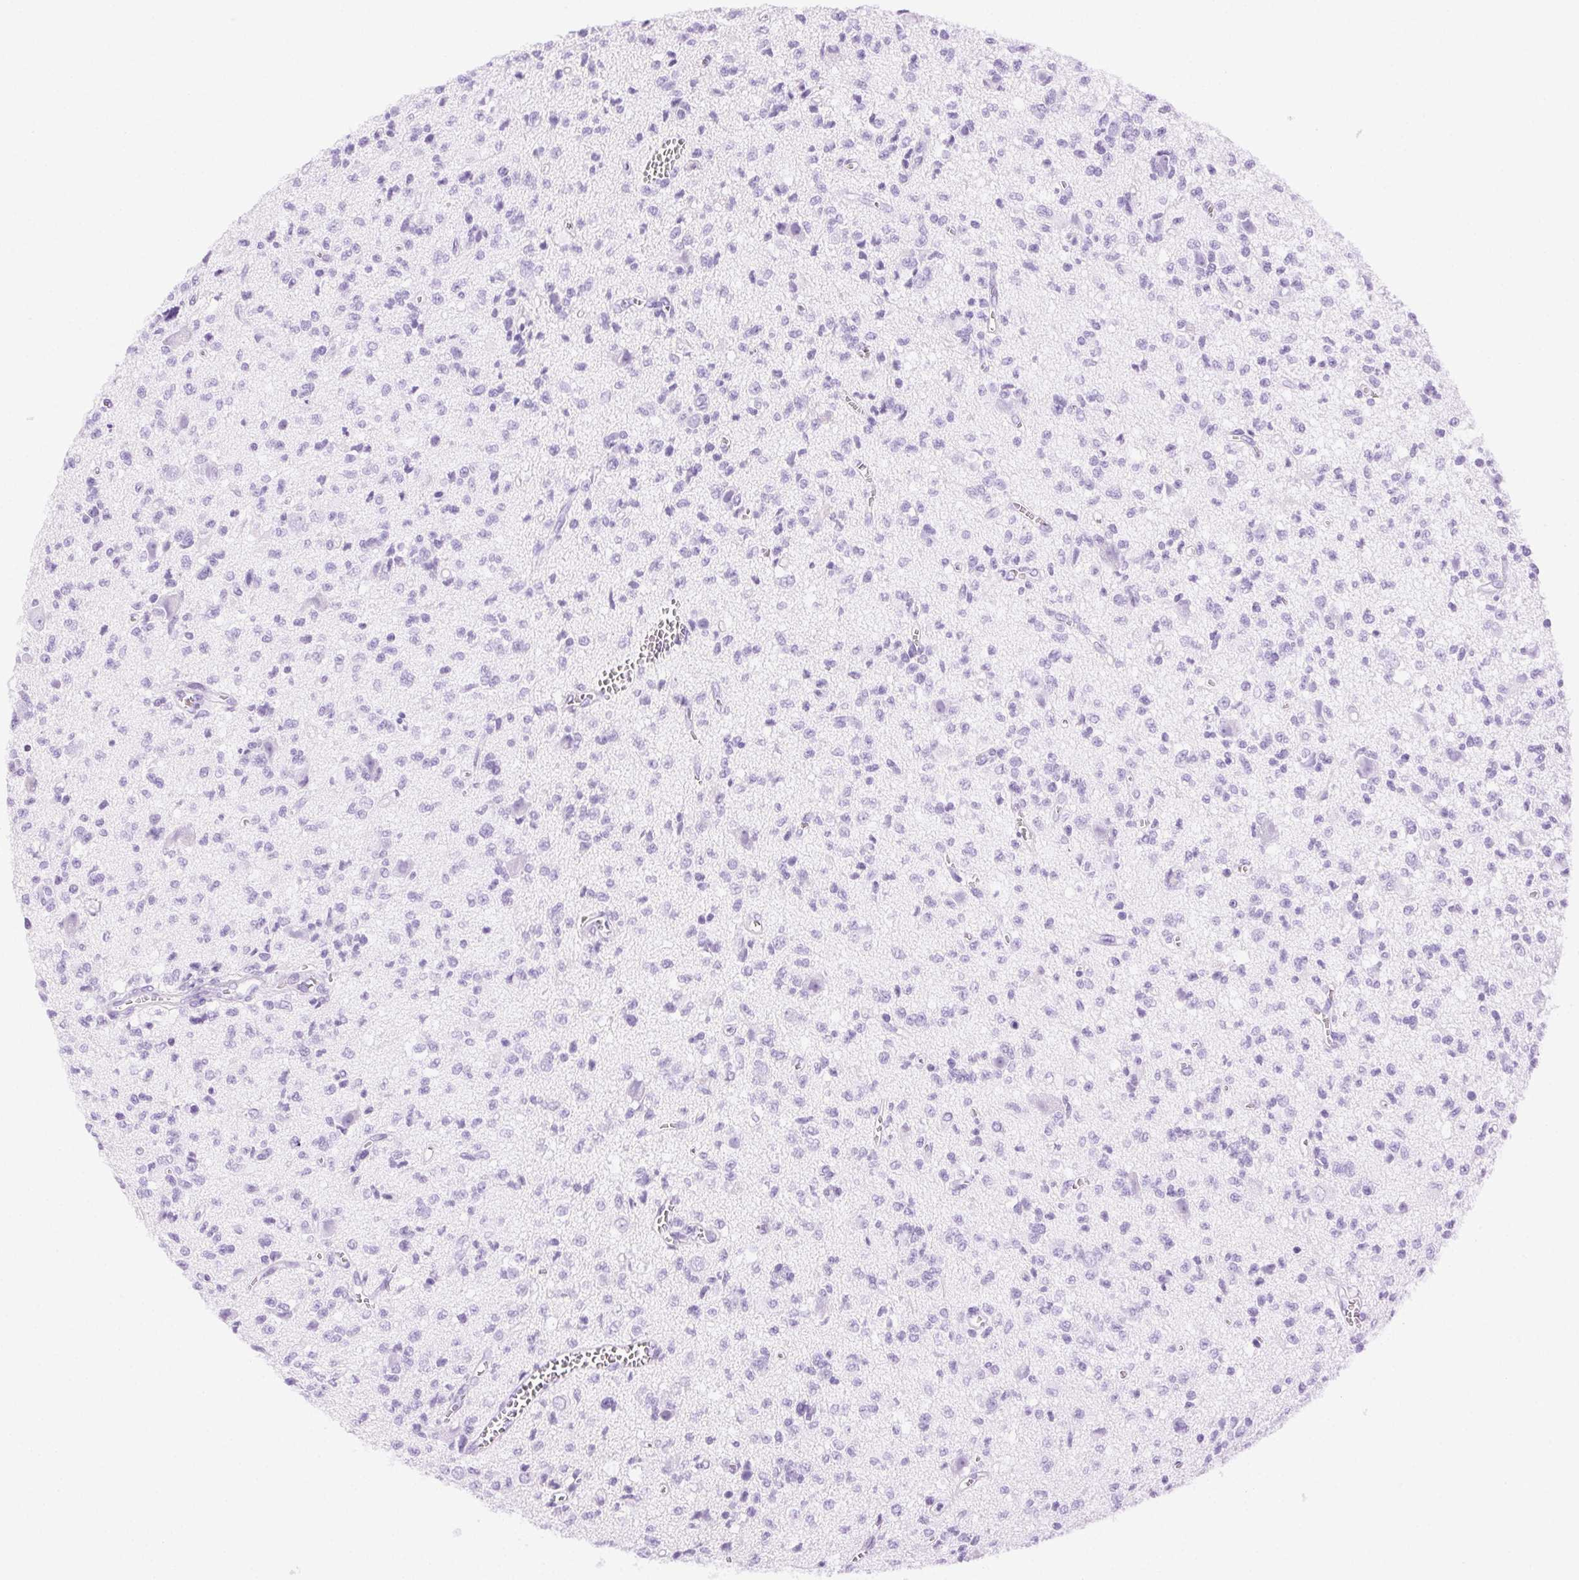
{"staining": {"intensity": "negative", "quantity": "none", "location": "none"}, "tissue": "glioma", "cell_type": "Tumor cells", "image_type": "cancer", "snomed": [{"axis": "morphology", "description": "Glioma, malignant, Low grade"}, {"axis": "topography", "description": "Brain"}], "caption": "Image shows no significant protein expression in tumor cells of malignant glioma (low-grade).", "gene": "CLDN10", "patient": {"sex": "male", "age": 64}}